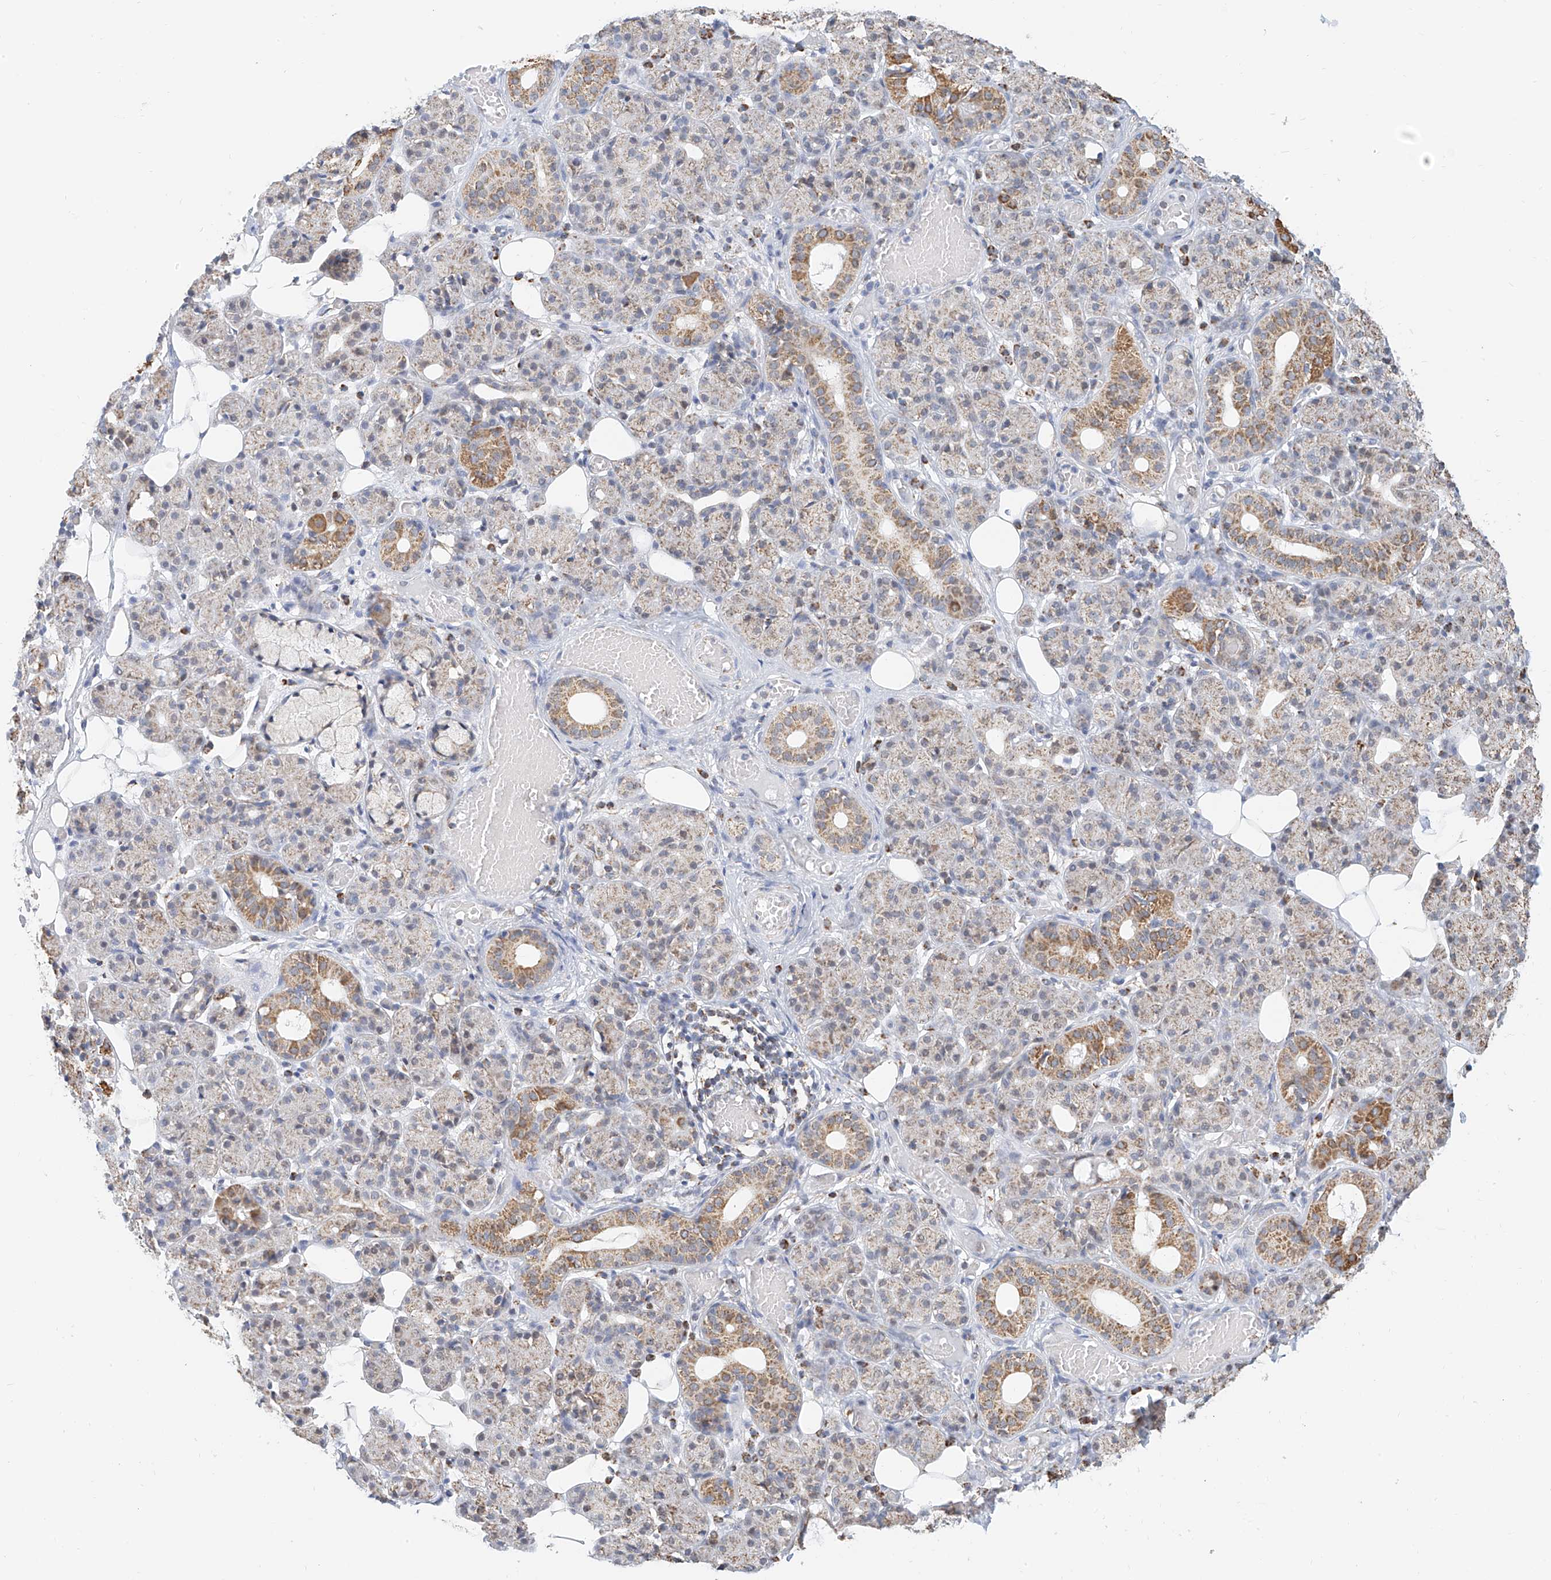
{"staining": {"intensity": "moderate", "quantity": "25%-75%", "location": "cytoplasmic/membranous"}, "tissue": "salivary gland", "cell_type": "Glandular cells", "image_type": "normal", "snomed": [{"axis": "morphology", "description": "Normal tissue, NOS"}, {"axis": "topography", "description": "Salivary gland"}], "caption": "Salivary gland stained with DAB (3,3'-diaminobenzidine) immunohistochemistry demonstrates medium levels of moderate cytoplasmic/membranous positivity in approximately 25%-75% of glandular cells. (Stains: DAB in brown, nuclei in blue, Microscopy: brightfield microscopy at high magnification).", "gene": "NALCN", "patient": {"sex": "male", "age": 63}}